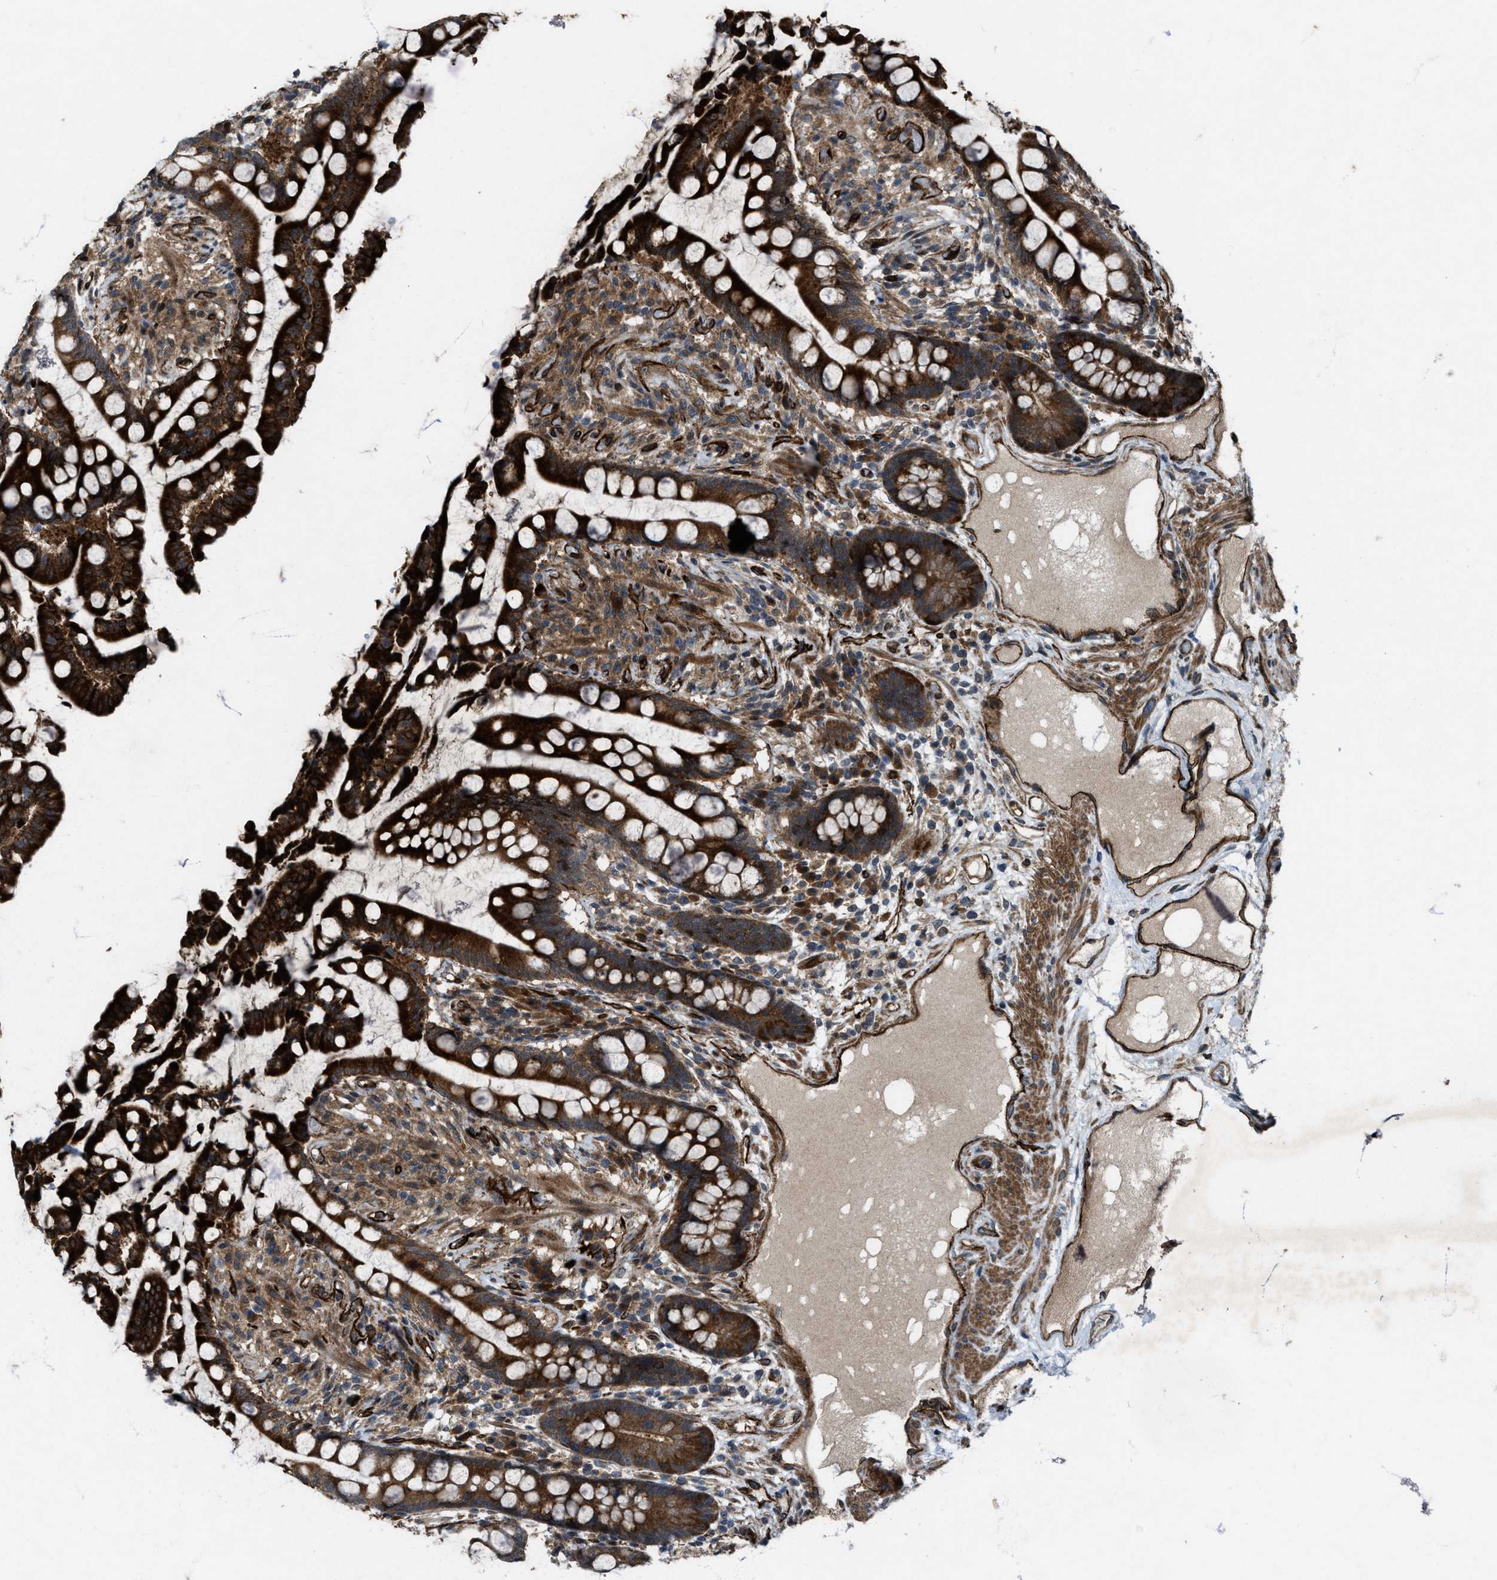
{"staining": {"intensity": "moderate", "quantity": "25%-75%", "location": "cytoplasmic/membranous"}, "tissue": "colon", "cell_type": "Endothelial cells", "image_type": "normal", "snomed": [{"axis": "morphology", "description": "Normal tissue, NOS"}, {"axis": "topography", "description": "Colon"}], "caption": "Colon stained with a brown dye shows moderate cytoplasmic/membranous positive positivity in approximately 25%-75% of endothelial cells.", "gene": "LRRC72", "patient": {"sex": "male", "age": 73}}